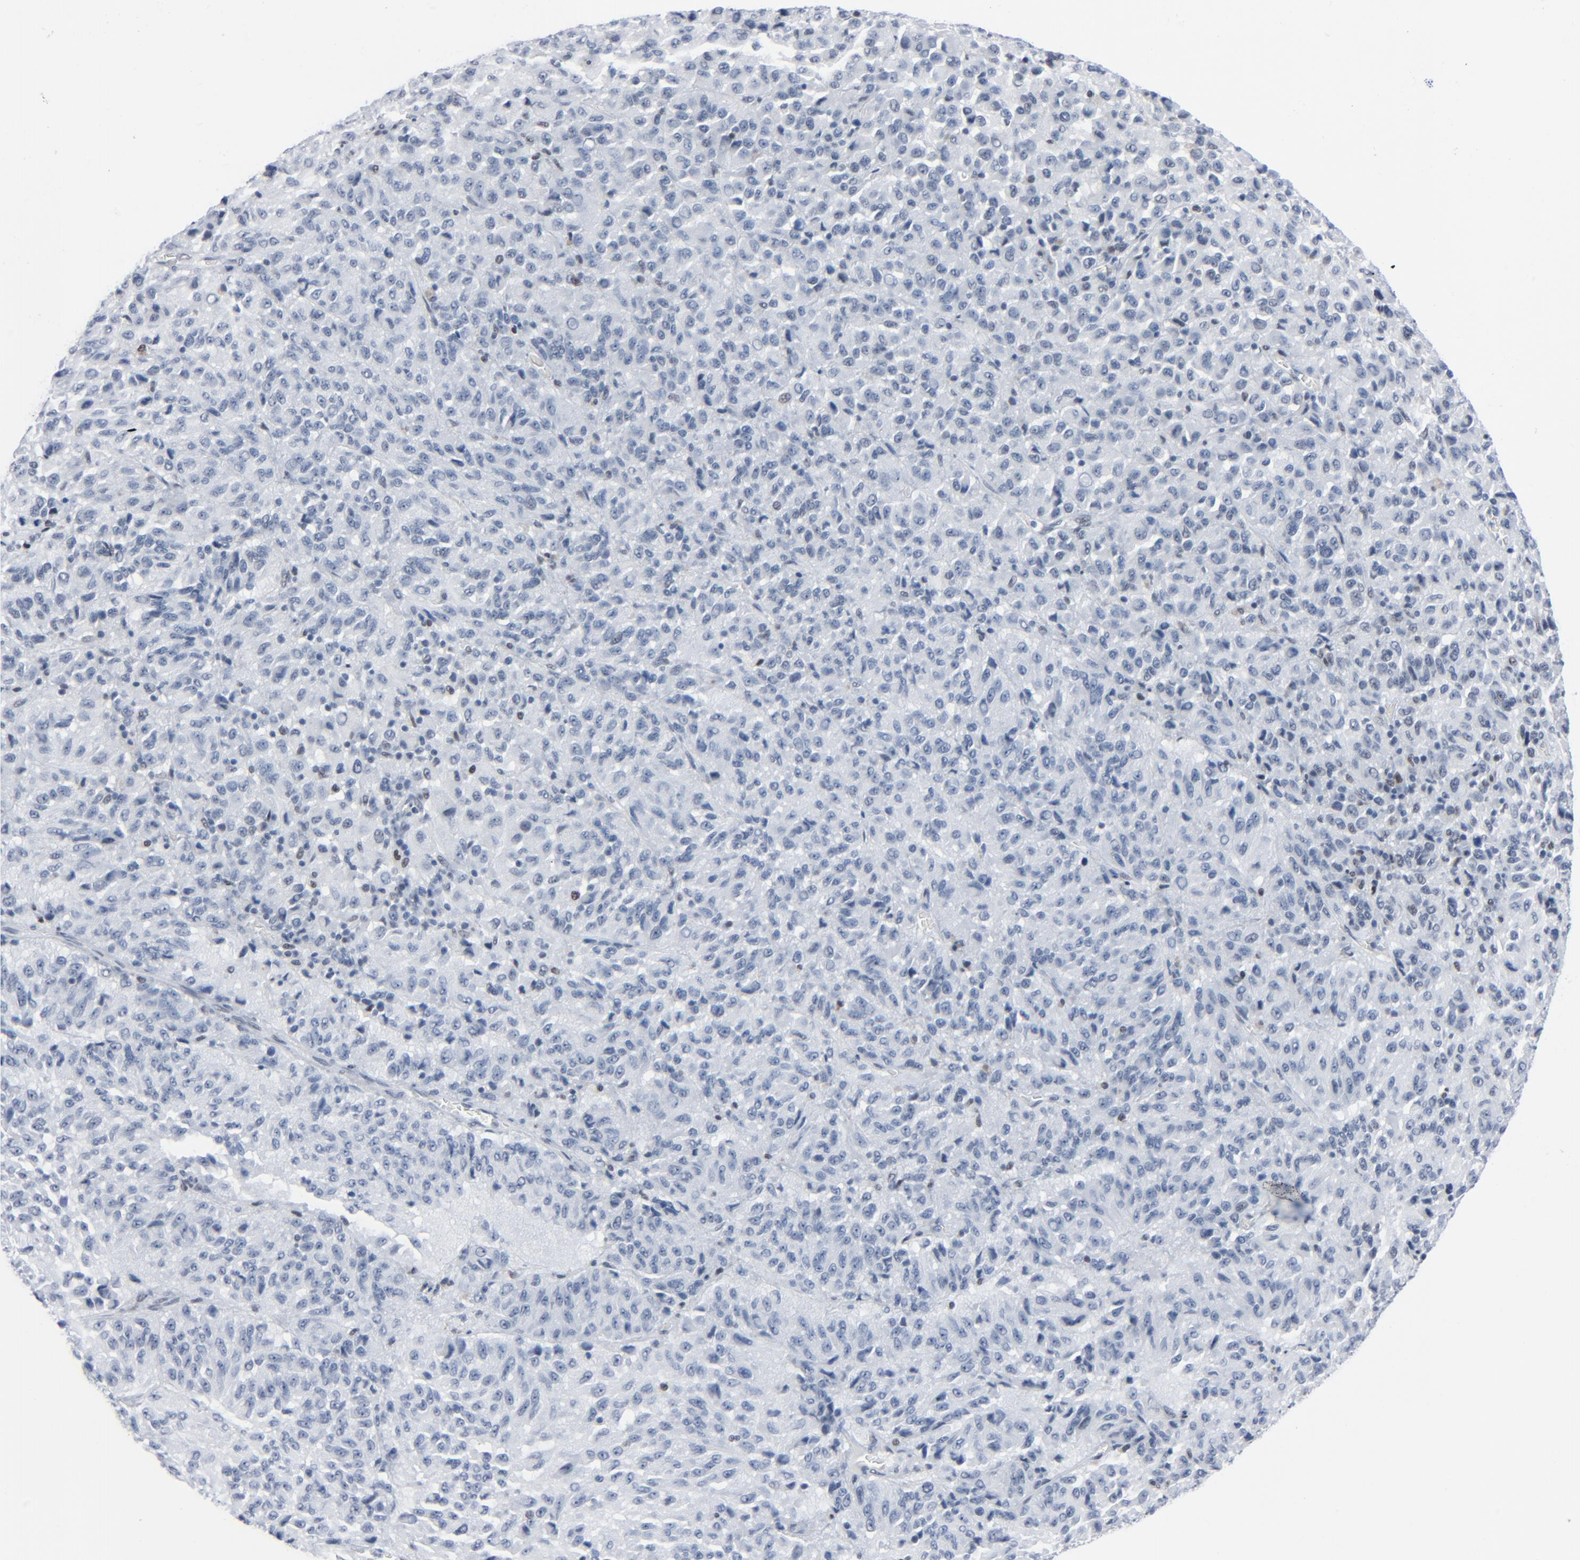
{"staining": {"intensity": "negative", "quantity": "none", "location": "none"}, "tissue": "melanoma", "cell_type": "Tumor cells", "image_type": "cancer", "snomed": [{"axis": "morphology", "description": "Malignant melanoma, Metastatic site"}, {"axis": "topography", "description": "Lung"}], "caption": "High power microscopy photomicrograph of an immunohistochemistry (IHC) image of melanoma, revealing no significant positivity in tumor cells.", "gene": "SIRT1", "patient": {"sex": "male", "age": 64}}